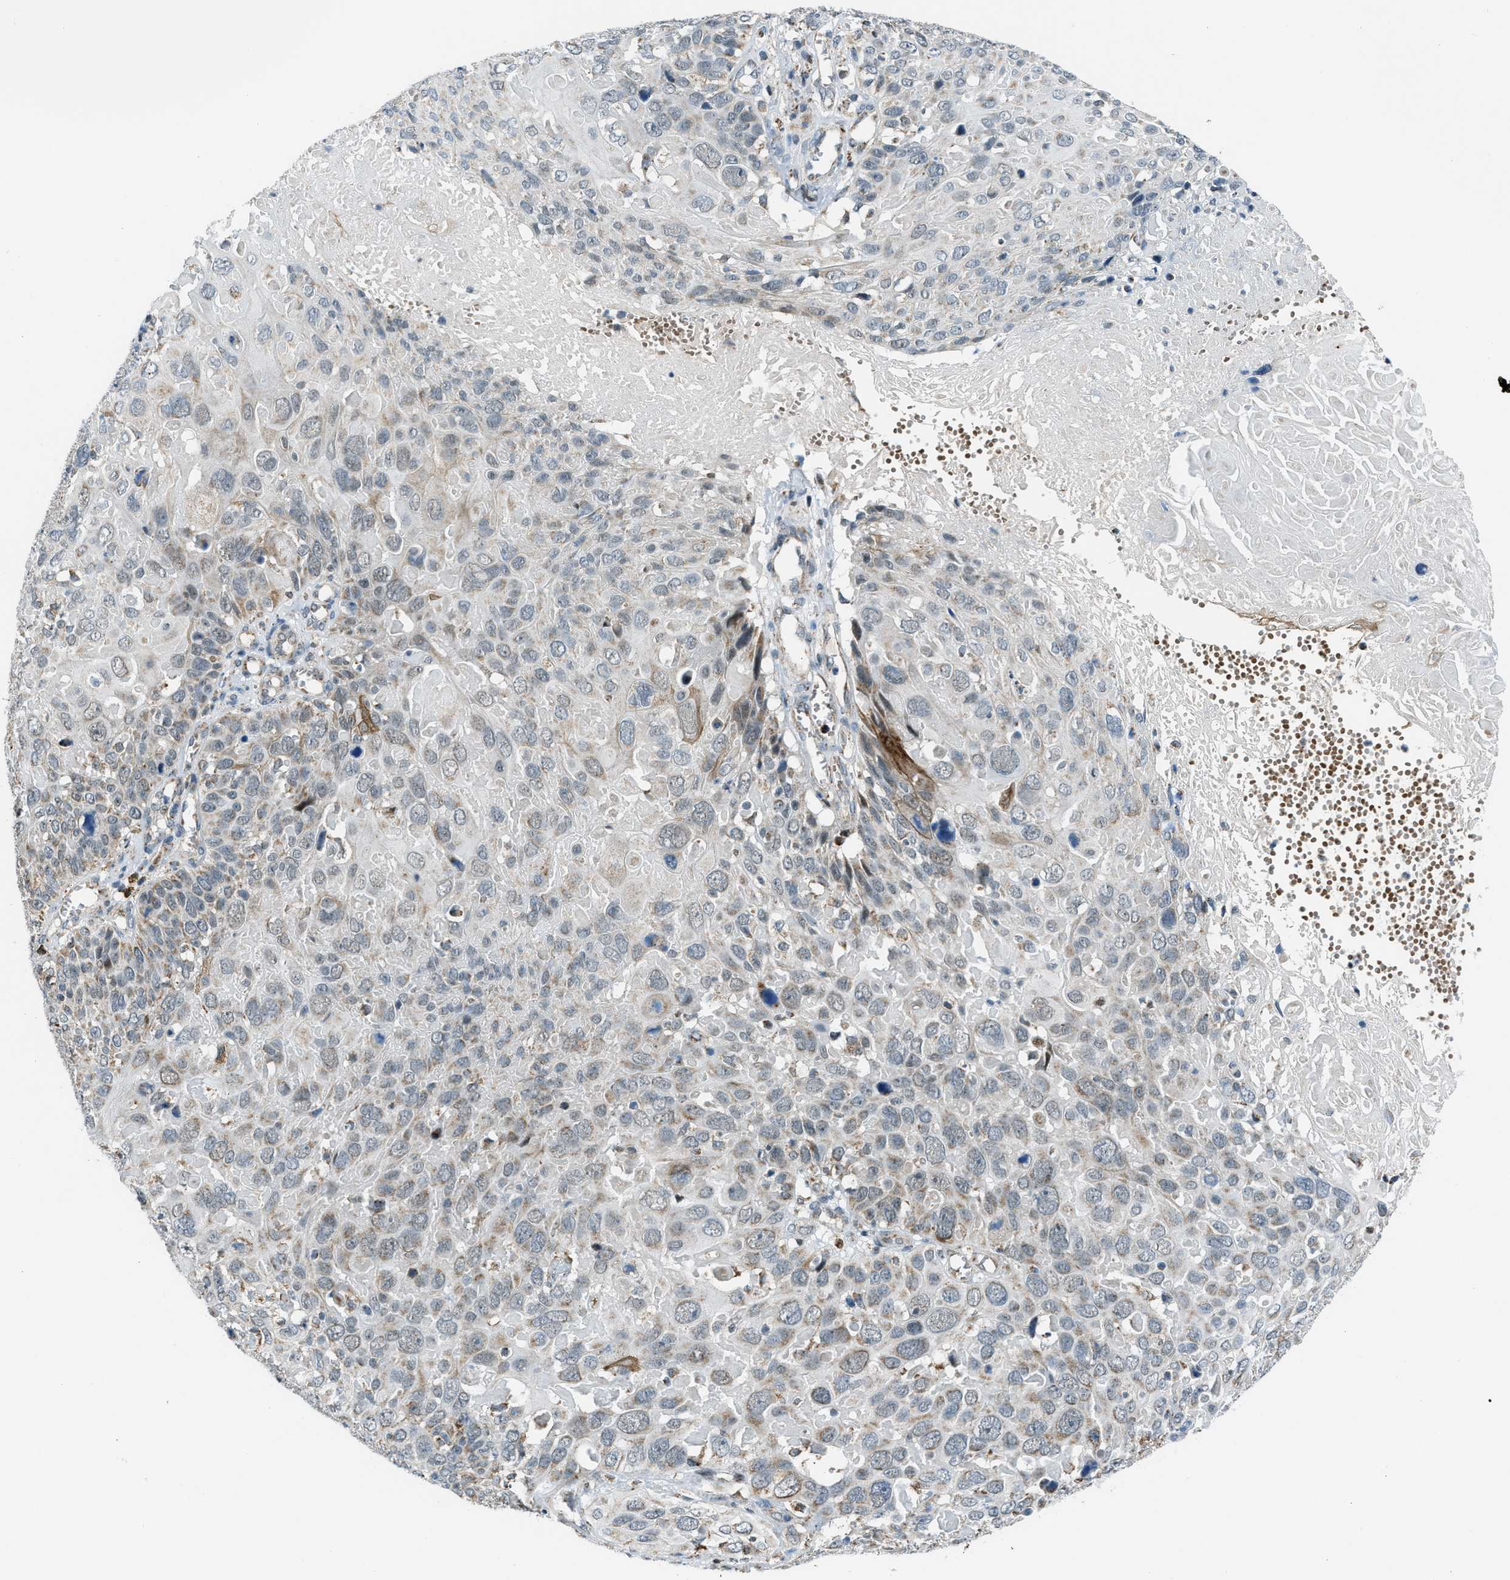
{"staining": {"intensity": "weak", "quantity": "25%-75%", "location": "cytoplasmic/membranous"}, "tissue": "cervical cancer", "cell_type": "Tumor cells", "image_type": "cancer", "snomed": [{"axis": "morphology", "description": "Squamous cell carcinoma, NOS"}, {"axis": "topography", "description": "Cervix"}], "caption": "IHC photomicrograph of neoplastic tissue: squamous cell carcinoma (cervical) stained using immunohistochemistry (IHC) shows low levels of weak protein expression localized specifically in the cytoplasmic/membranous of tumor cells, appearing as a cytoplasmic/membranous brown color.", "gene": "CHN2", "patient": {"sex": "female", "age": 74}}